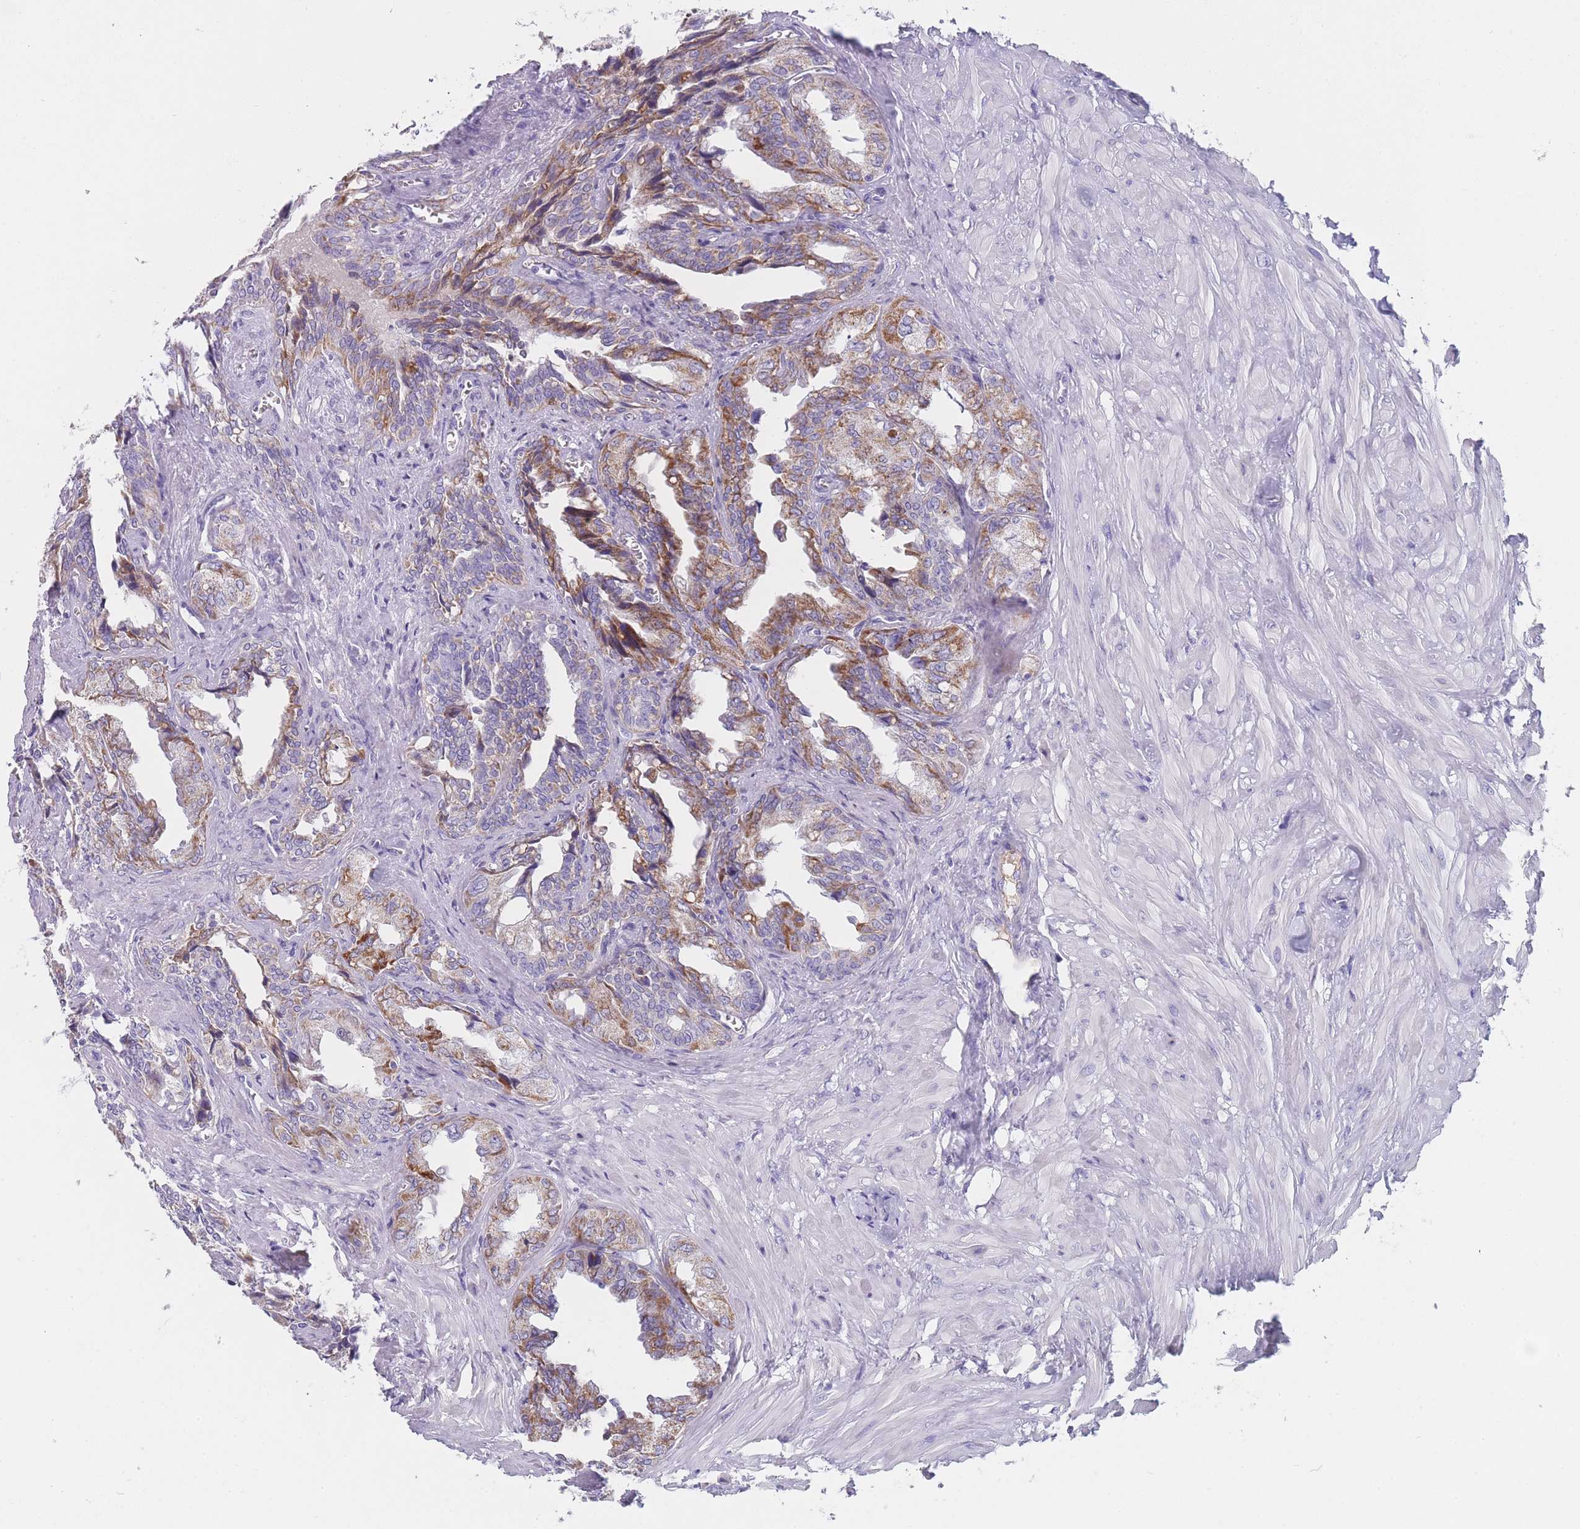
{"staining": {"intensity": "moderate", "quantity": ">75%", "location": "cytoplasmic/membranous"}, "tissue": "seminal vesicle", "cell_type": "Glandular cells", "image_type": "normal", "snomed": [{"axis": "morphology", "description": "Normal tissue, NOS"}, {"axis": "topography", "description": "Seminal veicle"}], "caption": "Immunohistochemical staining of benign seminal vesicle reveals >75% levels of moderate cytoplasmic/membranous protein positivity in about >75% of glandular cells. Nuclei are stained in blue.", "gene": "MRPS14", "patient": {"sex": "male", "age": 67}}